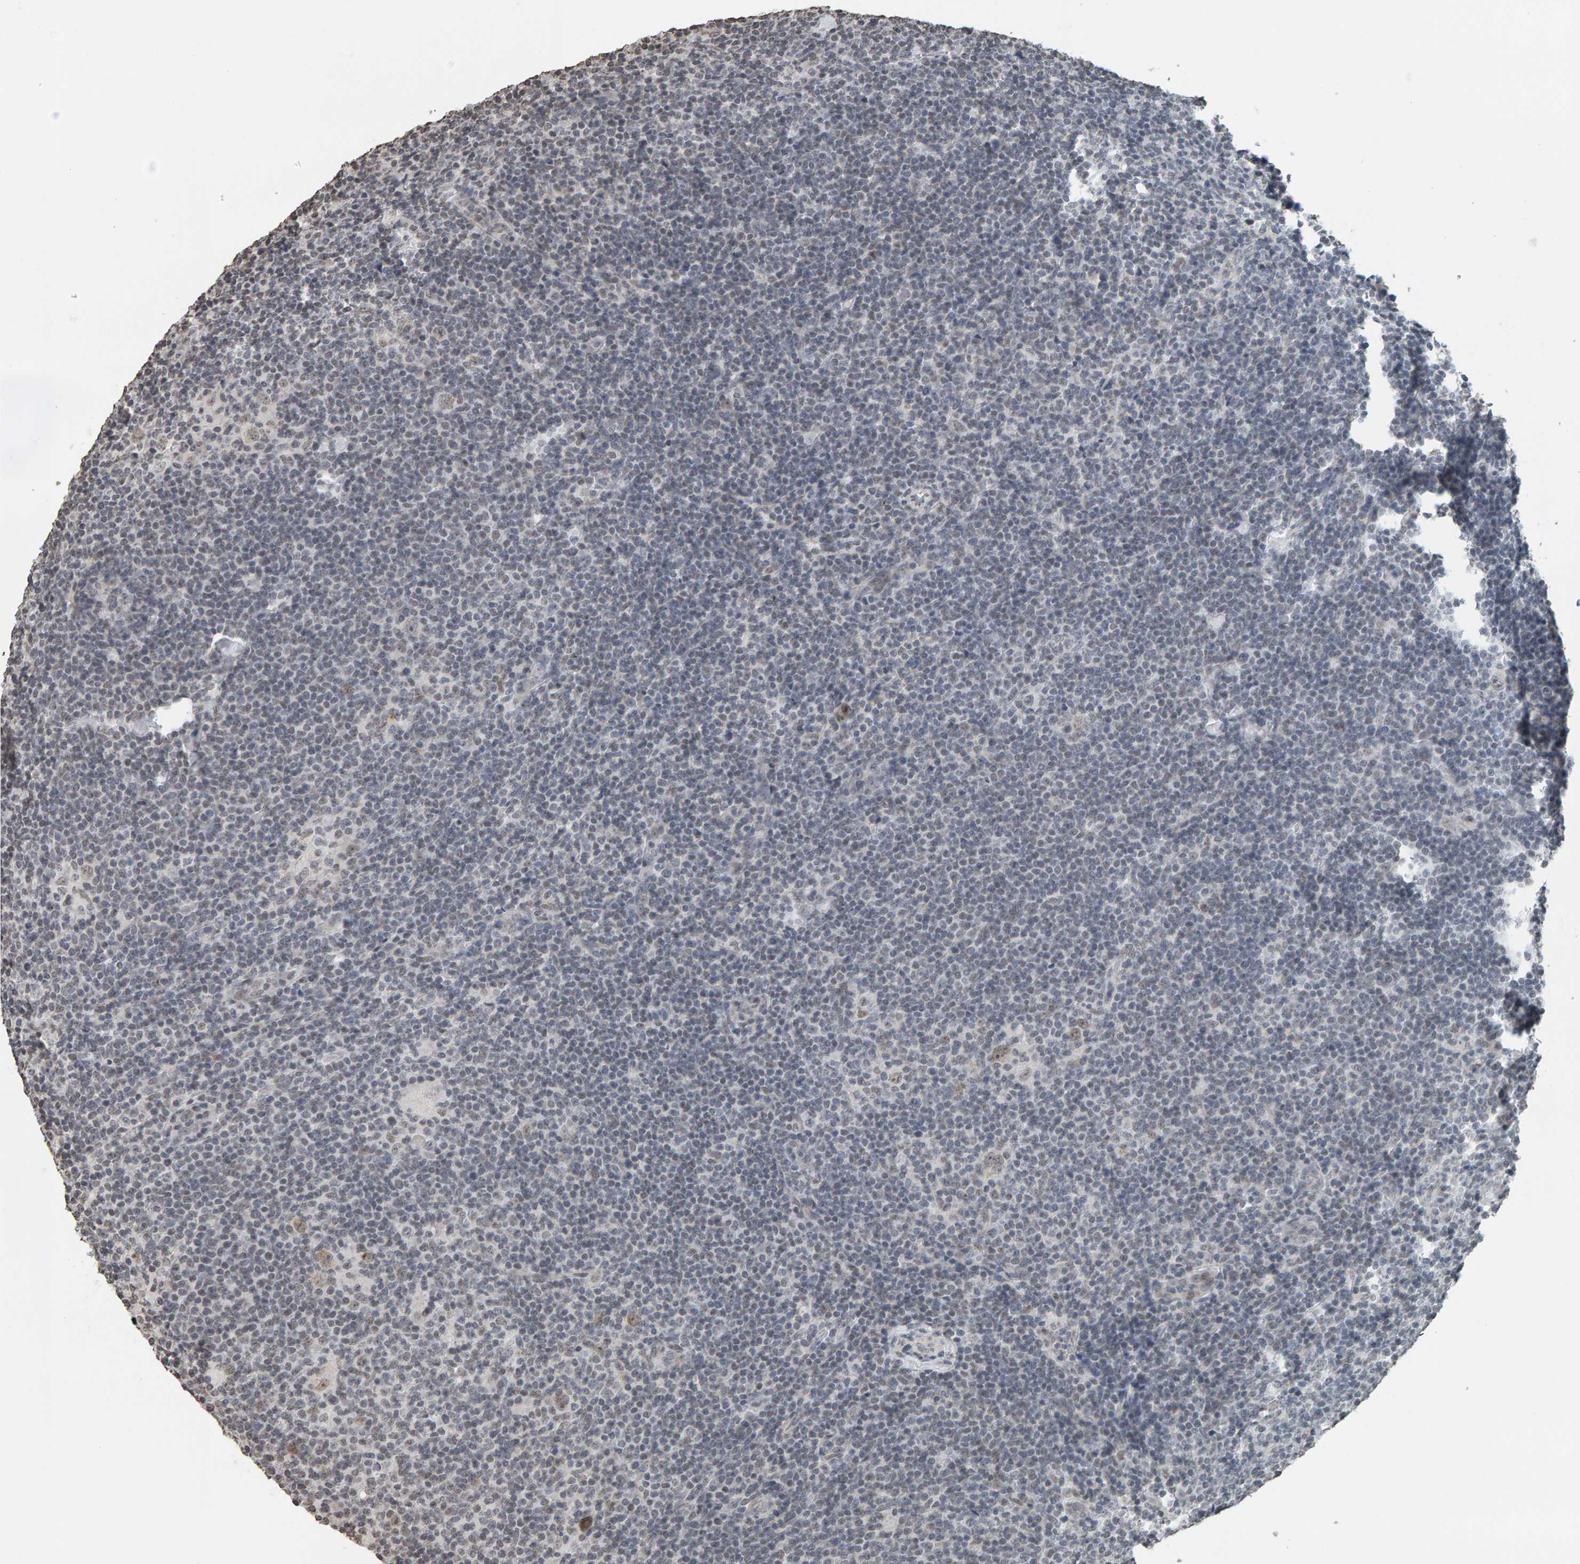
{"staining": {"intensity": "weak", "quantity": "25%-75%", "location": "nuclear"}, "tissue": "lymphoma", "cell_type": "Tumor cells", "image_type": "cancer", "snomed": [{"axis": "morphology", "description": "Hodgkin's disease, NOS"}, {"axis": "topography", "description": "Lymph node"}], "caption": "Immunohistochemical staining of human lymphoma demonstrates low levels of weak nuclear expression in approximately 25%-75% of tumor cells. (brown staining indicates protein expression, while blue staining denotes nuclei).", "gene": "AFF4", "patient": {"sex": "female", "age": 57}}